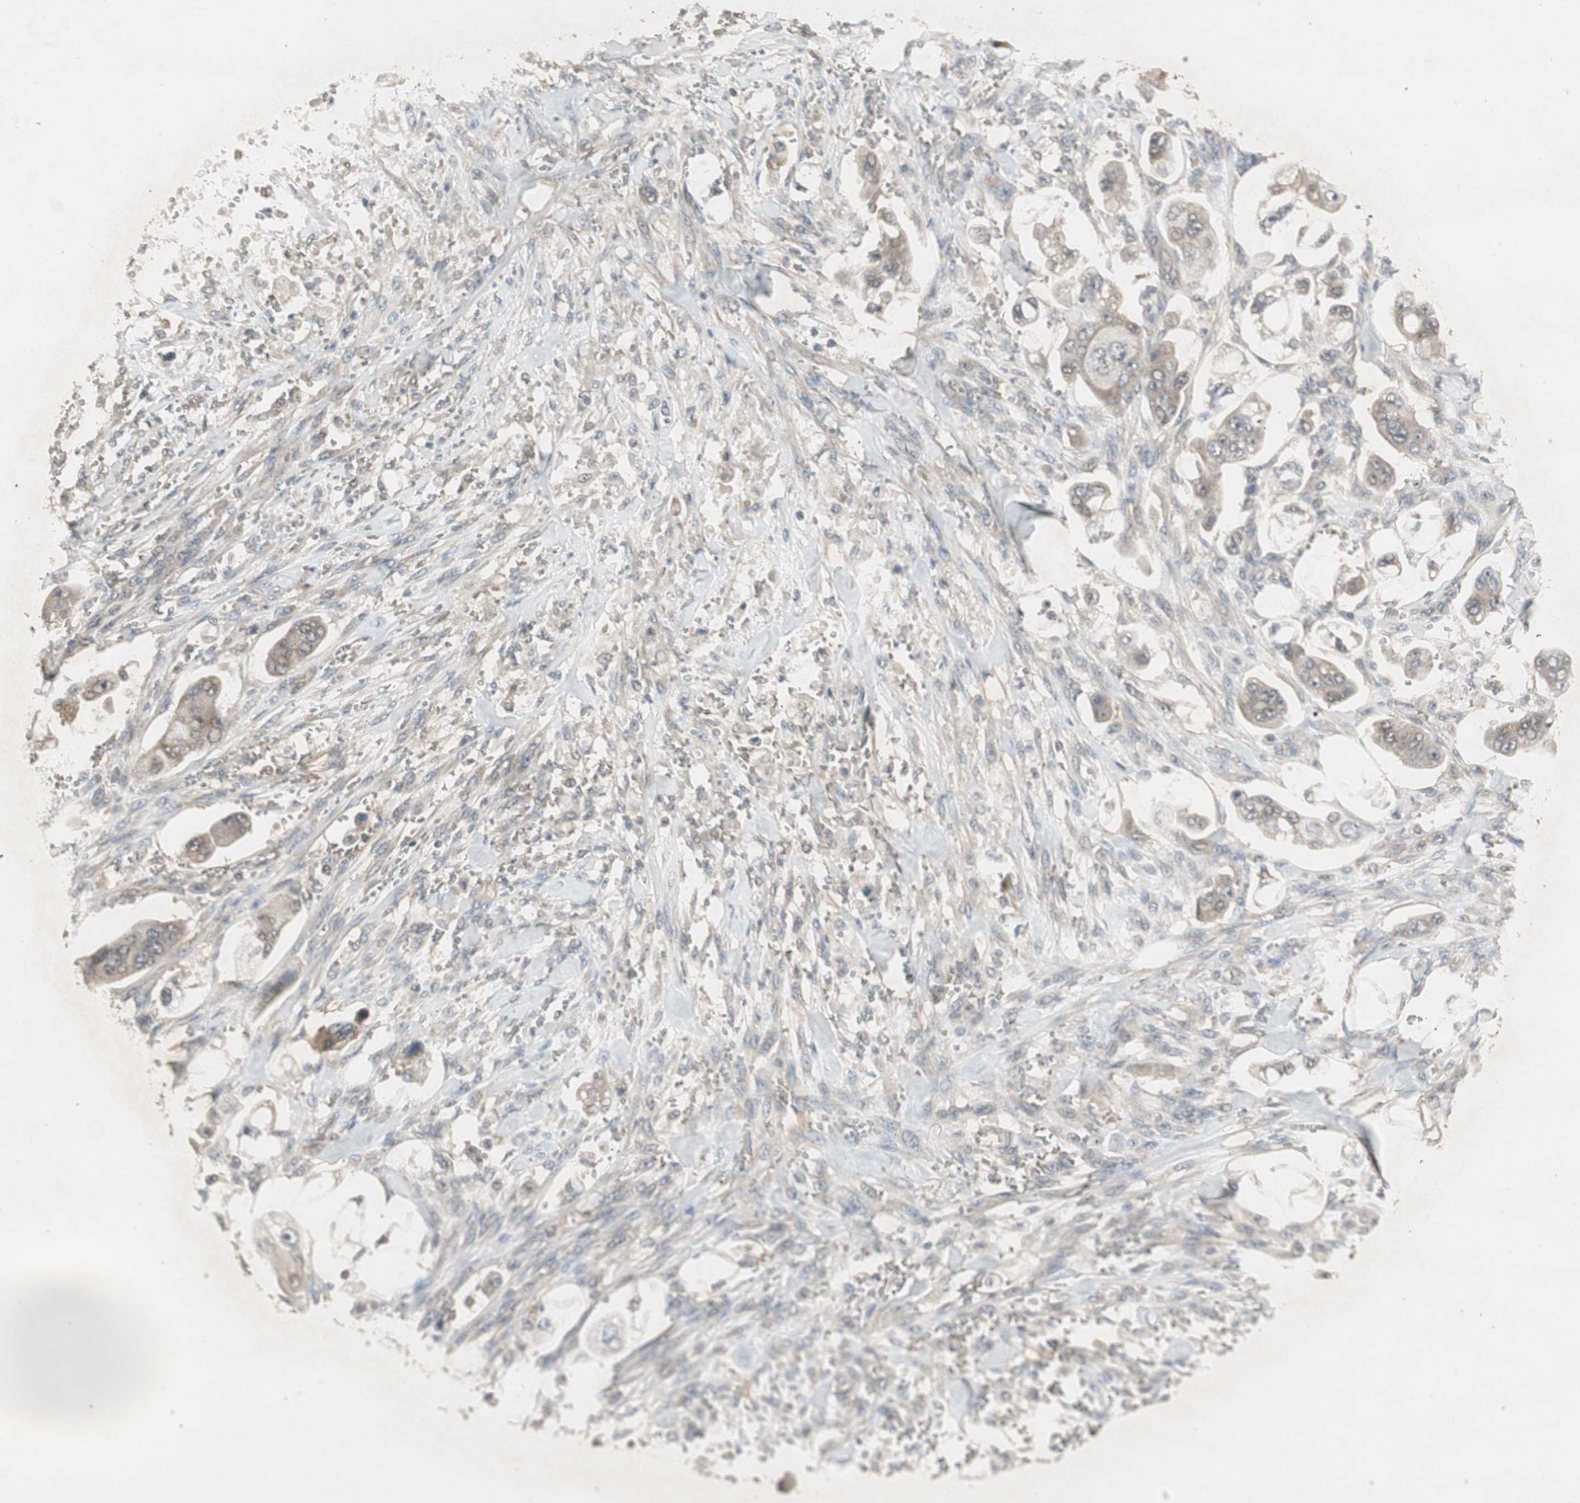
{"staining": {"intensity": "moderate", "quantity": ">75%", "location": "cytoplasmic/membranous"}, "tissue": "stomach cancer", "cell_type": "Tumor cells", "image_type": "cancer", "snomed": [{"axis": "morphology", "description": "Adenocarcinoma, NOS"}, {"axis": "topography", "description": "Stomach"}], "caption": "Stomach cancer was stained to show a protein in brown. There is medium levels of moderate cytoplasmic/membranous staining in about >75% of tumor cells. The protein of interest is shown in brown color, while the nuclei are stained blue.", "gene": "UBAC1", "patient": {"sex": "male", "age": 62}}